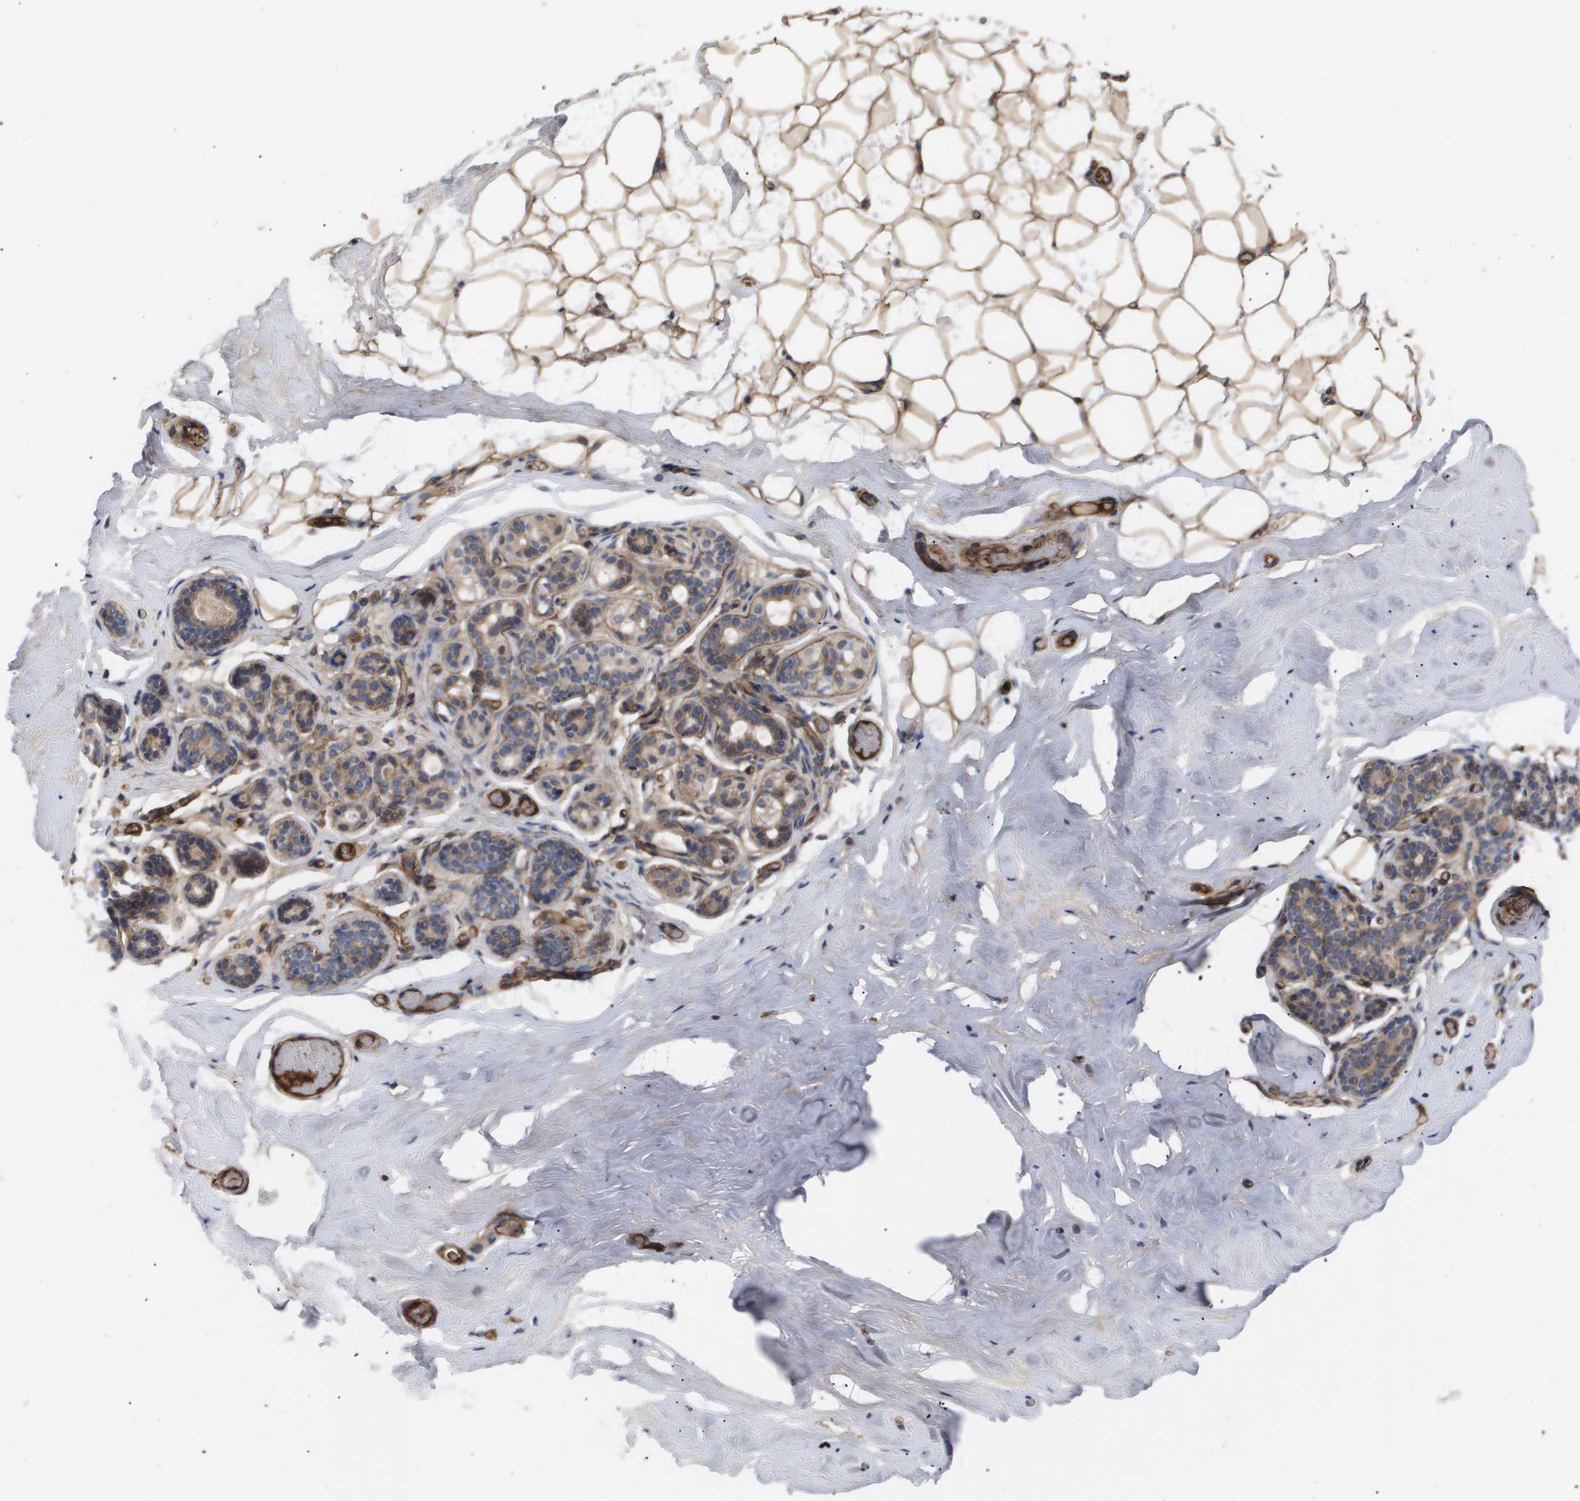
{"staining": {"intensity": "moderate", "quantity": ">75%", "location": "cytoplasmic/membranous"}, "tissue": "breast", "cell_type": "Adipocytes", "image_type": "normal", "snomed": [{"axis": "morphology", "description": "Normal tissue, NOS"}, {"axis": "topography", "description": "Breast"}], "caption": "Breast stained for a protein (brown) displays moderate cytoplasmic/membranous positive staining in about >75% of adipocytes.", "gene": "TNS1", "patient": {"sex": "female", "age": 75}}